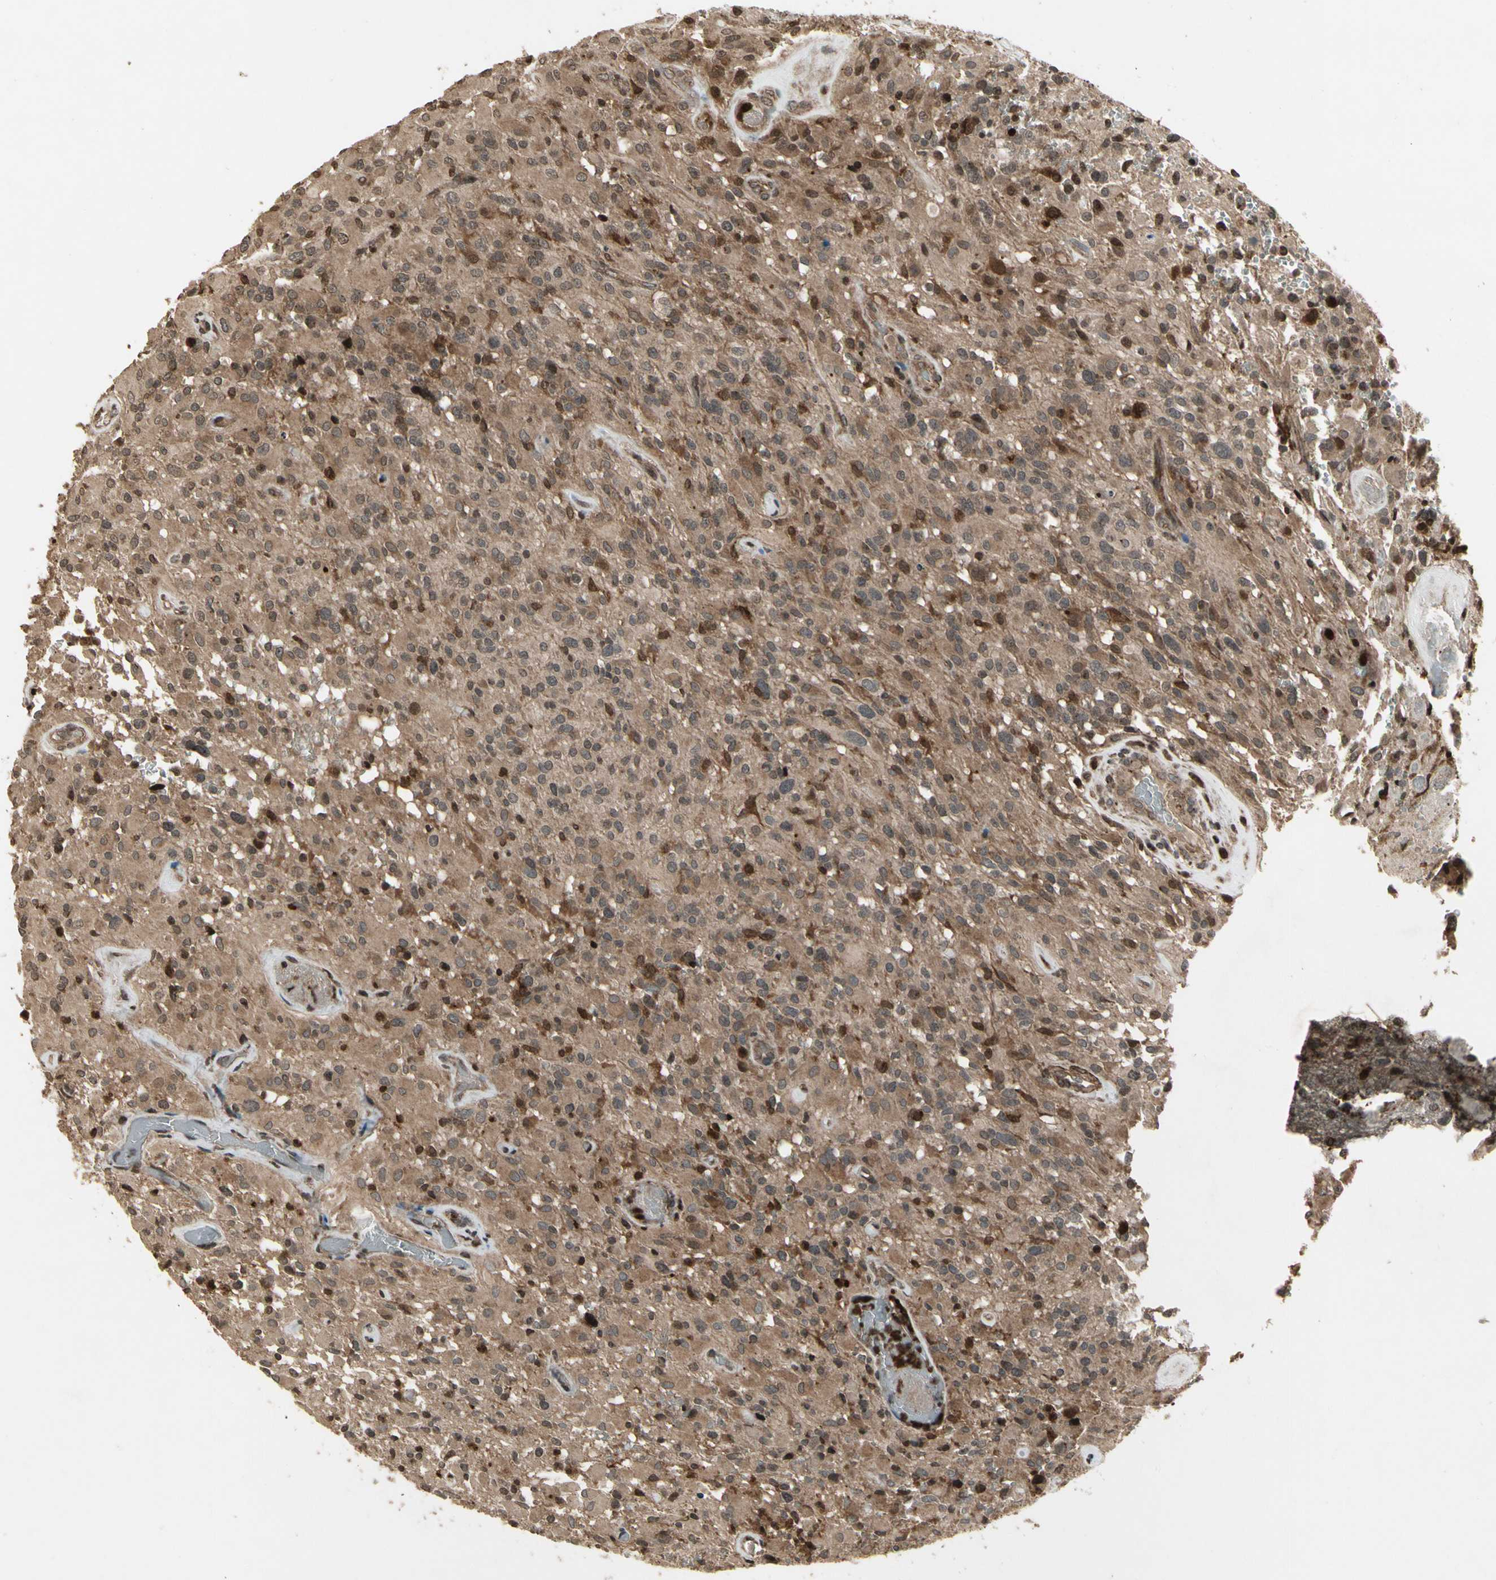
{"staining": {"intensity": "moderate", "quantity": ">75%", "location": "cytoplasmic/membranous"}, "tissue": "glioma", "cell_type": "Tumor cells", "image_type": "cancer", "snomed": [{"axis": "morphology", "description": "Glioma, malignant, High grade"}, {"axis": "topography", "description": "Brain"}], "caption": "A high-resolution photomicrograph shows immunohistochemistry staining of malignant high-grade glioma, which displays moderate cytoplasmic/membranous staining in about >75% of tumor cells. The staining is performed using DAB brown chromogen to label protein expression. The nuclei are counter-stained blue using hematoxylin.", "gene": "GLRX", "patient": {"sex": "male", "age": 71}}